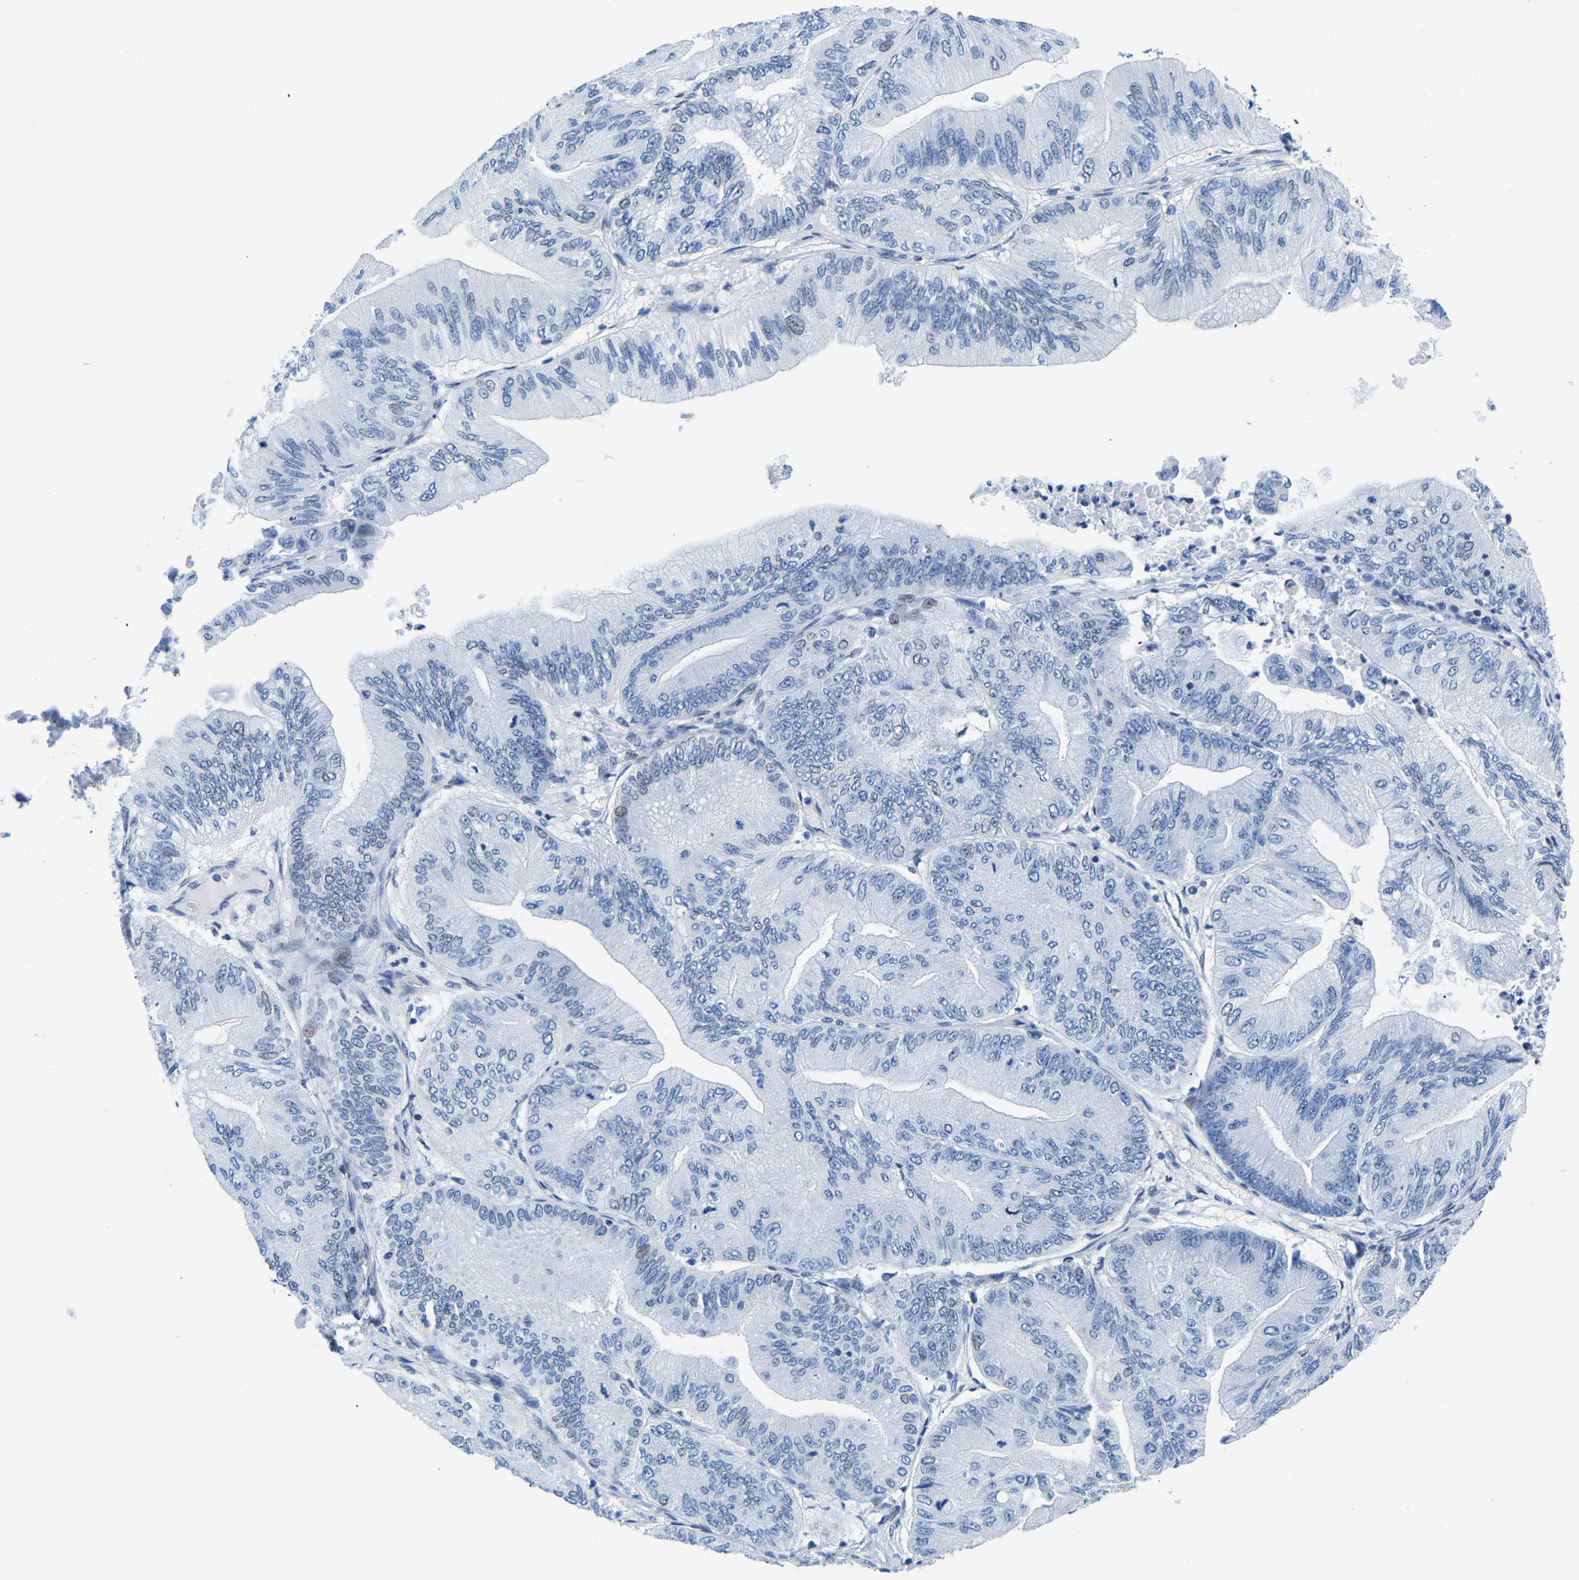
{"staining": {"intensity": "weak", "quantity": "<25%", "location": "nuclear"}, "tissue": "ovarian cancer", "cell_type": "Tumor cells", "image_type": "cancer", "snomed": [{"axis": "morphology", "description": "Cystadenocarcinoma, mucinous, NOS"}, {"axis": "topography", "description": "Ovary"}], "caption": "An IHC micrograph of ovarian cancer (mucinous cystadenocarcinoma) is shown. There is no staining in tumor cells of ovarian cancer (mucinous cystadenocarcinoma).", "gene": "UPK3A", "patient": {"sex": "female", "age": 61}}